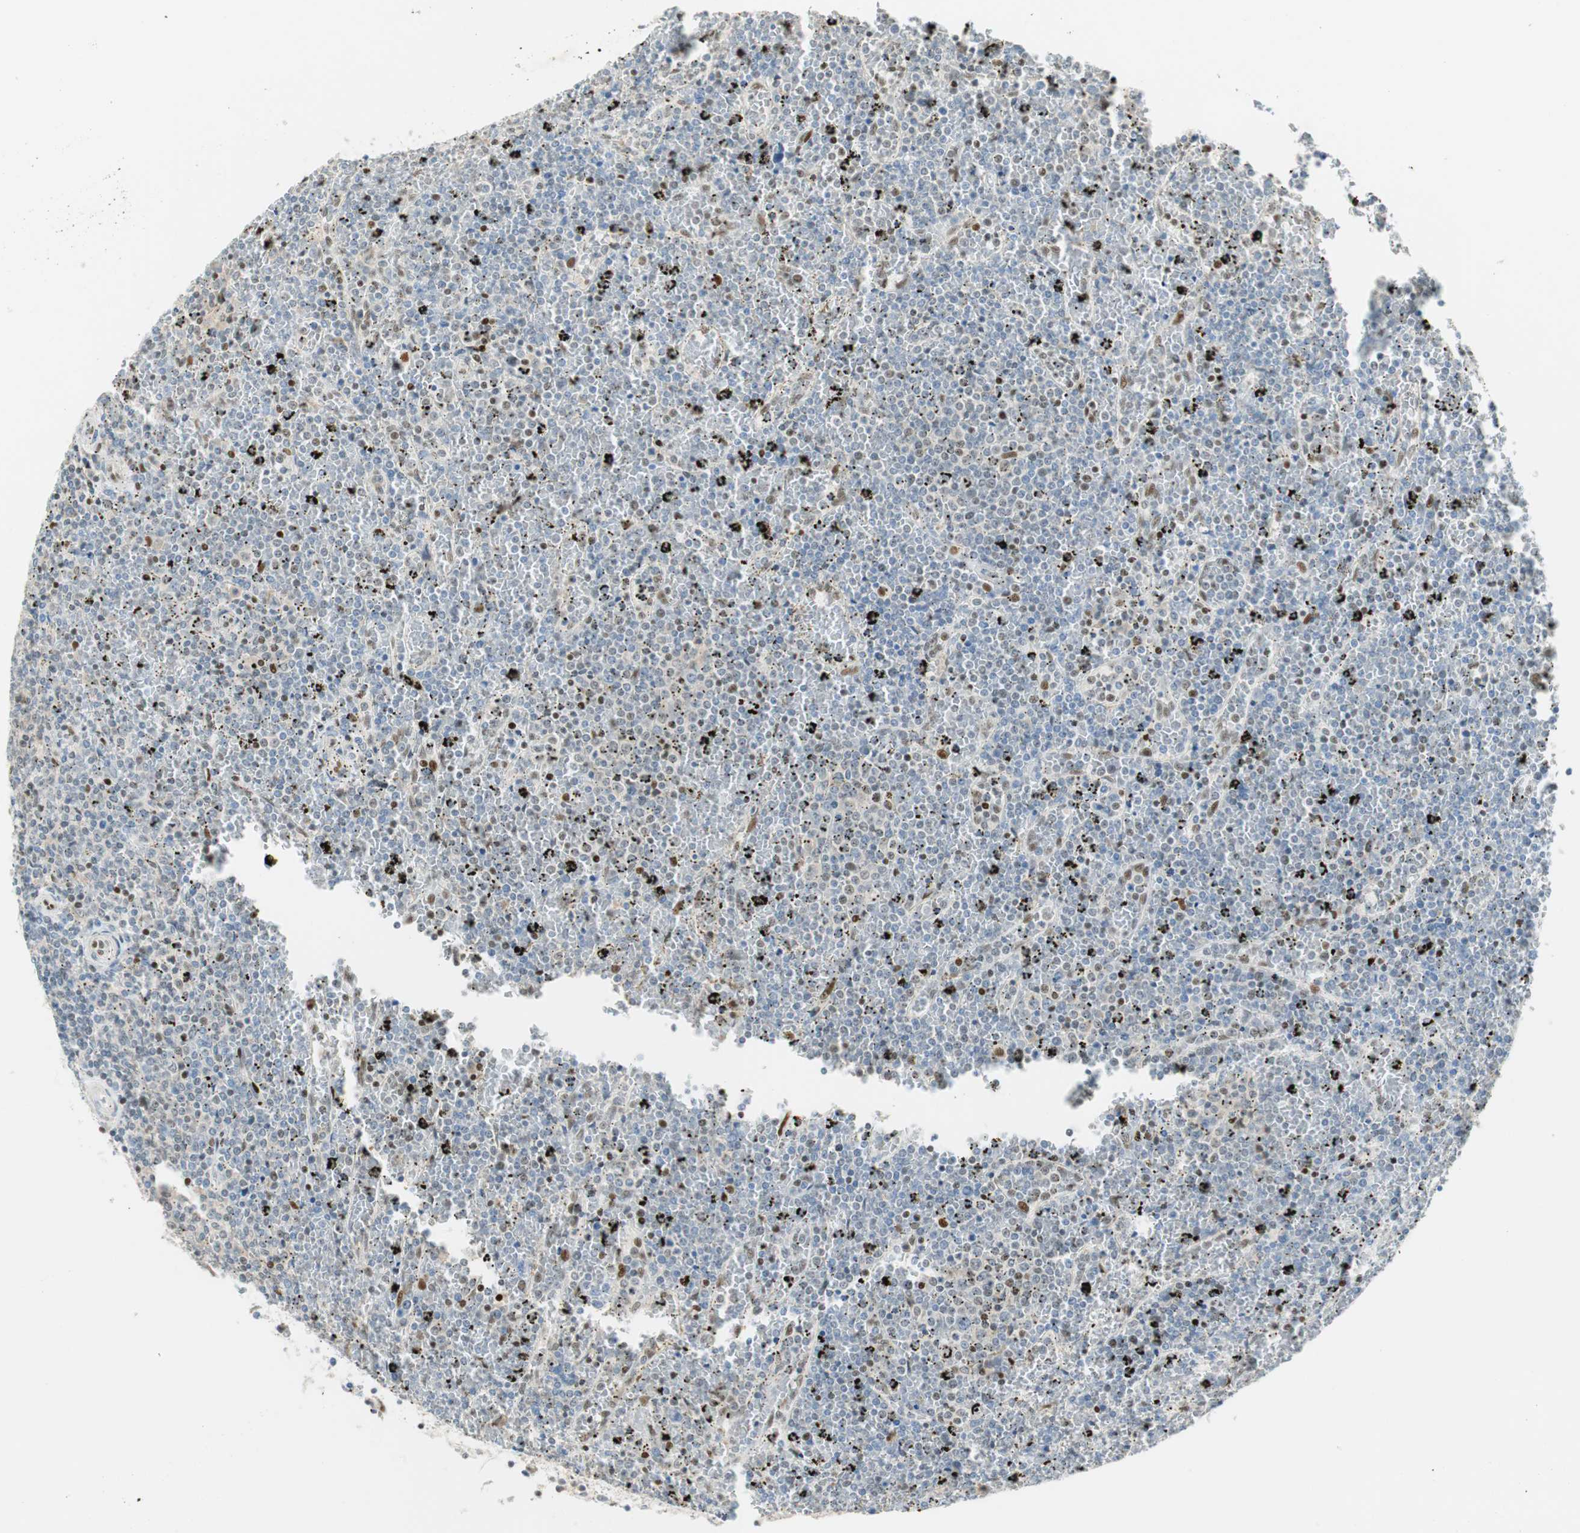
{"staining": {"intensity": "weak", "quantity": "<25%", "location": "nuclear"}, "tissue": "lymphoma", "cell_type": "Tumor cells", "image_type": "cancer", "snomed": [{"axis": "morphology", "description": "Malignant lymphoma, non-Hodgkin's type, Low grade"}, {"axis": "topography", "description": "Spleen"}], "caption": "A photomicrograph of human lymphoma is negative for staining in tumor cells.", "gene": "MSX2", "patient": {"sex": "female", "age": 77}}